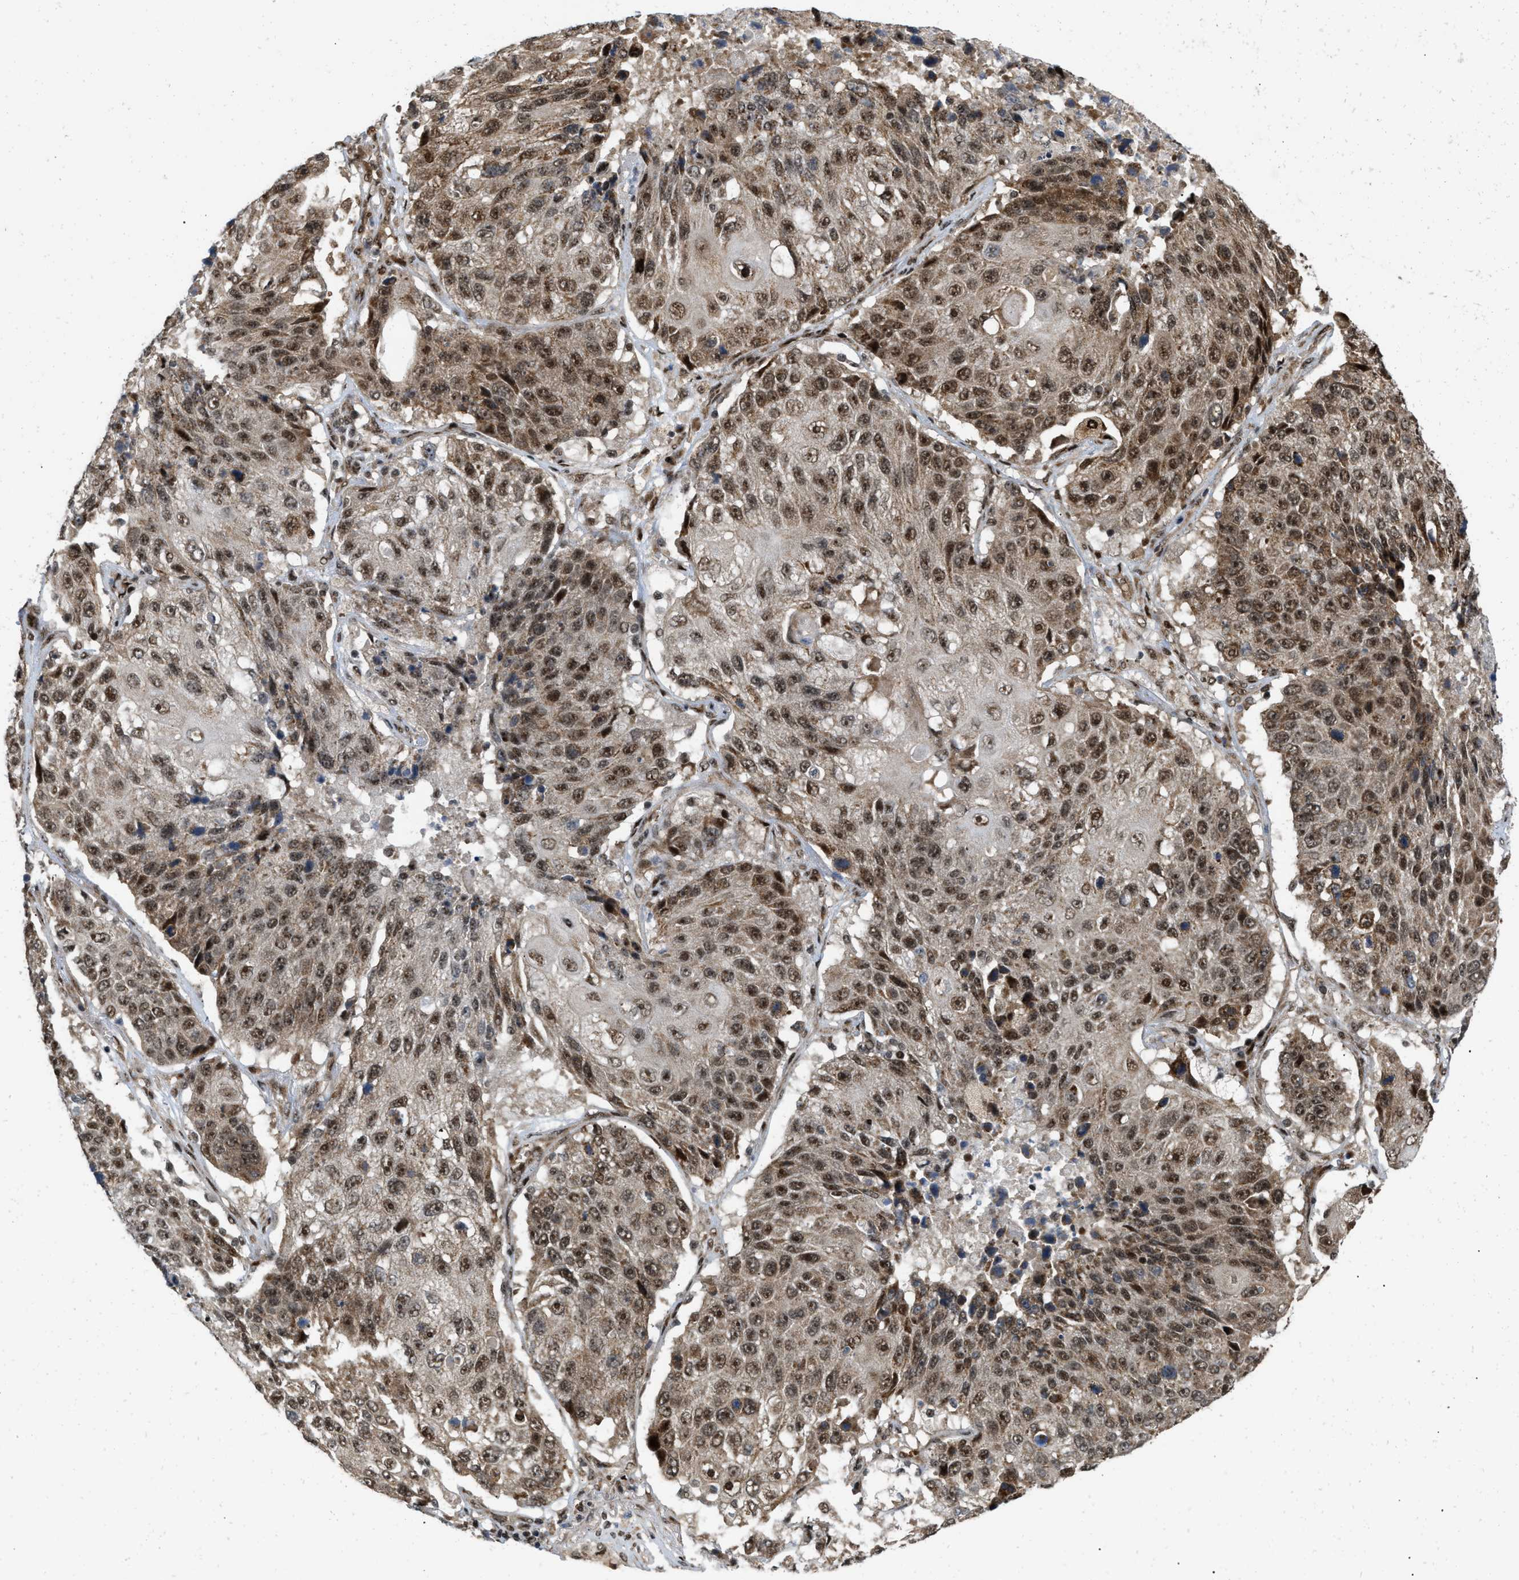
{"staining": {"intensity": "strong", "quantity": ">75%", "location": "nuclear"}, "tissue": "lung cancer", "cell_type": "Tumor cells", "image_type": "cancer", "snomed": [{"axis": "morphology", "description": "Squamous cell carcinoma, NOS"}, {"axis": "topography", "description": "Lung"}], "caption": "Lung cancer (squamous cell carcinoma) tissue reveals strong nuclear staining in about >75% of tumor cells The staining was performed using DAB (3,3'-diaminobenzidine), with brown indicating positive protein expression. Nuclei are stained blue with hematoxylin.", "gene": "ANKRD11", "patient": {"sex": "male", "age": 61}}